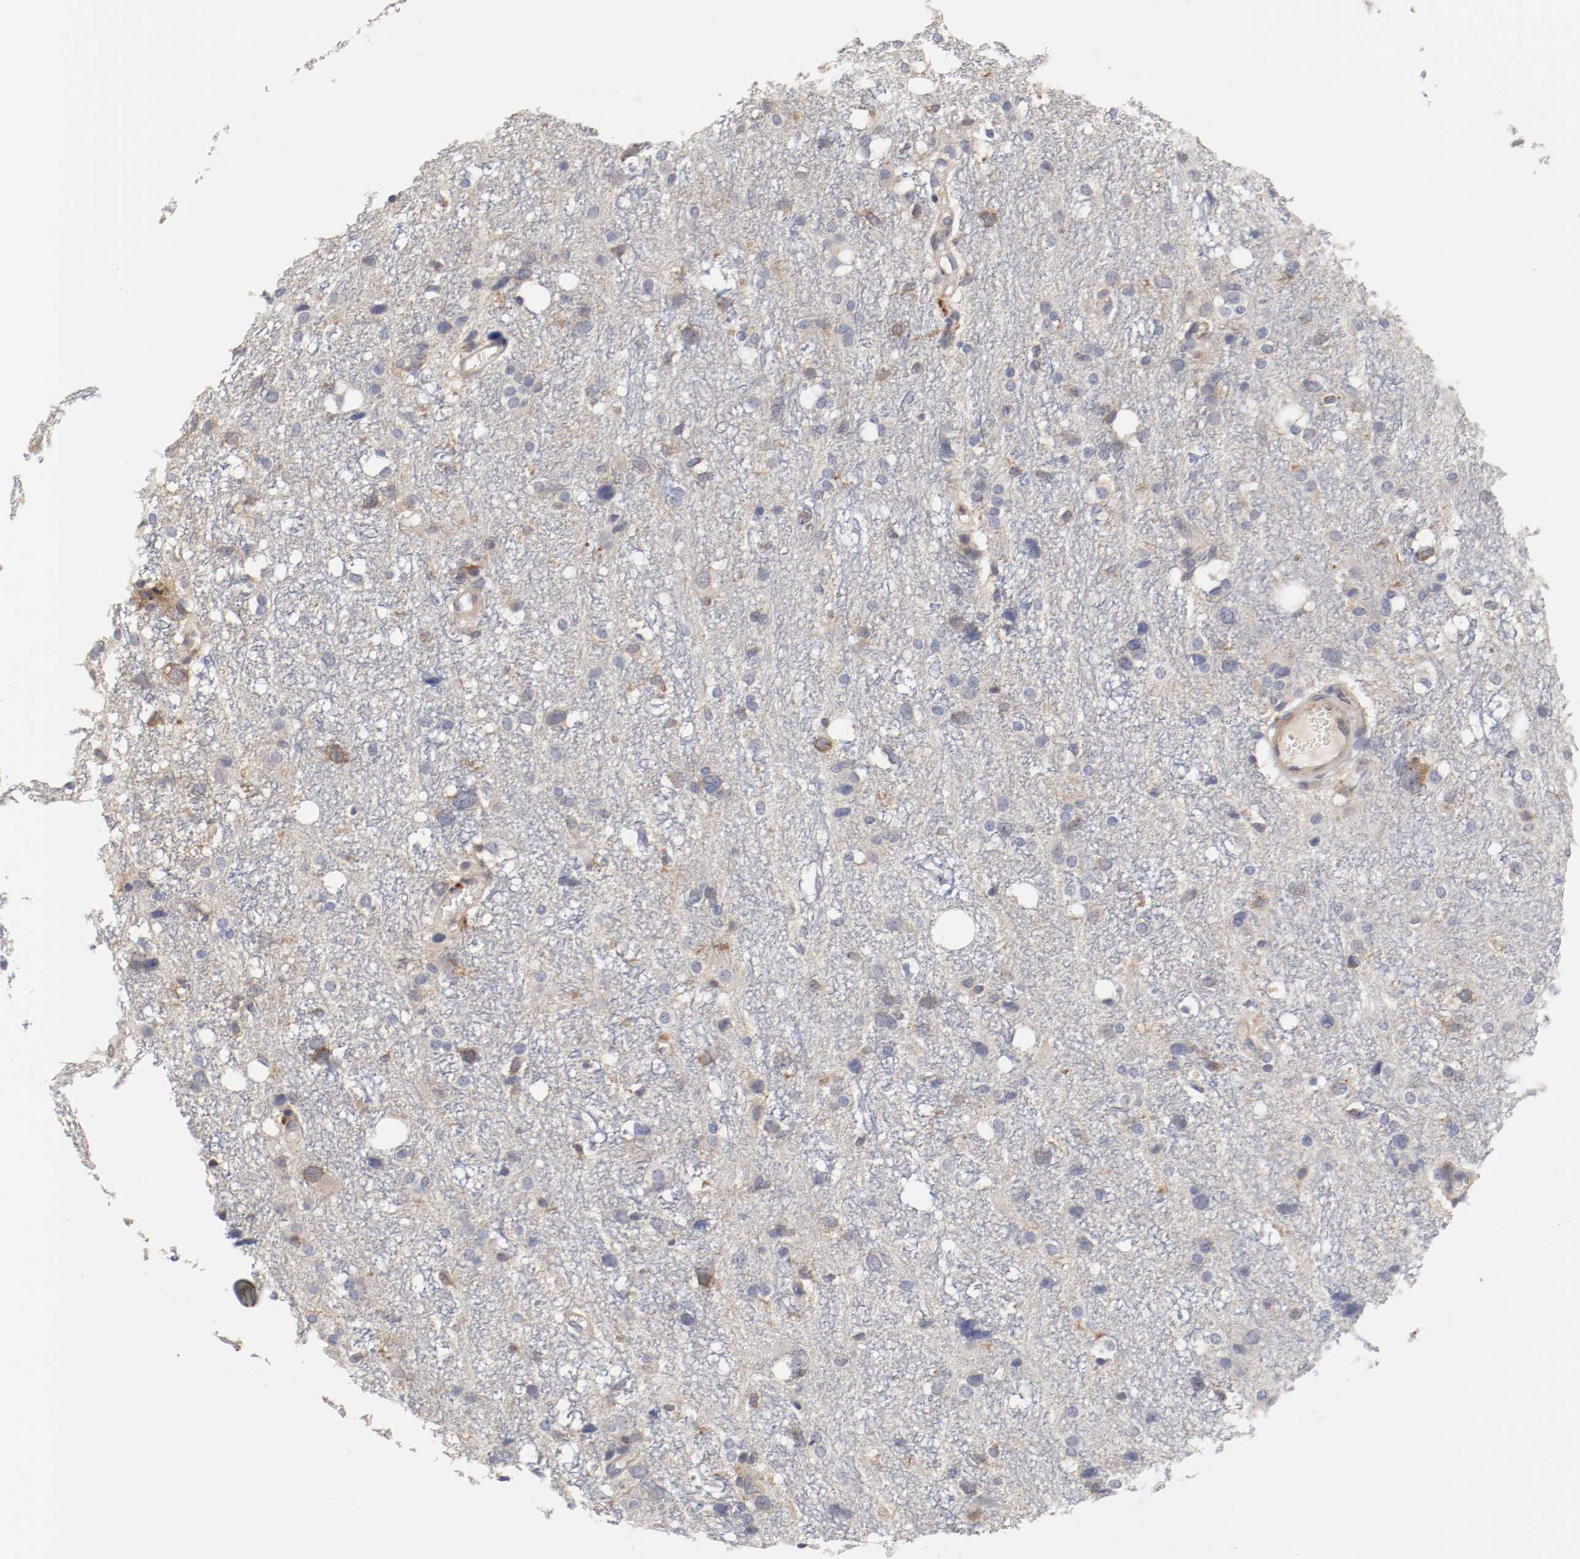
{"staining": {"intensity": "weak", "quantity": ">75%", "location": "cytoplasmic/membranous"}, "tissue": "glioma", "cell_type": "Tumor cells", "image_type": "cancer", "snomed": [{"axis": "morphology", "description": "Glioma, malignant, High grade"}, {"axis": "topography", "description": "Brain"}], "caption": "This is an image of IHC staining of glioma, which shows weak expression in the cytoplasmic/membranous of tumor cells.", "gene": "CBL", "patient": {"sex": "female", "age": 59}}